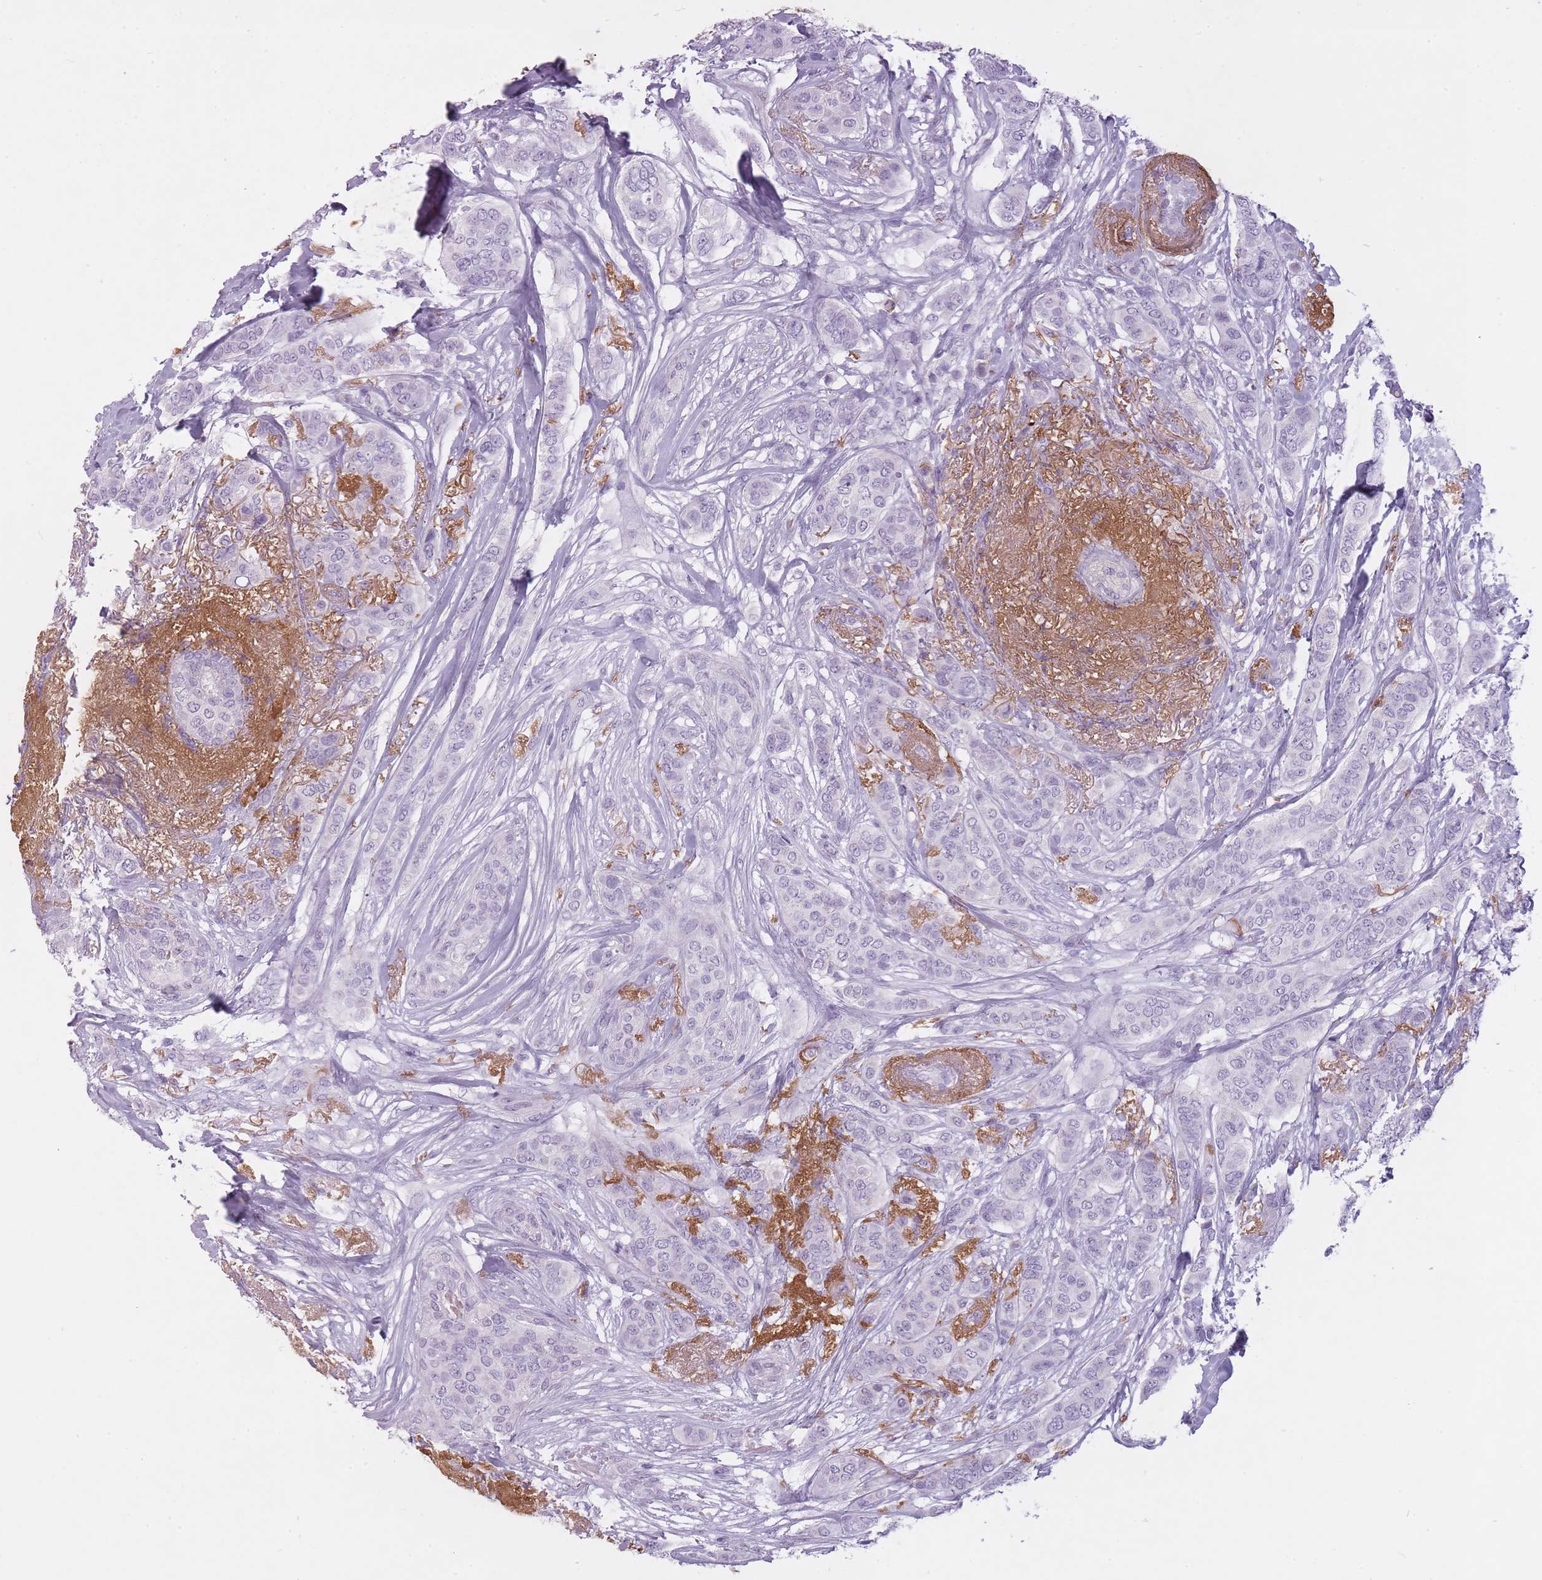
{"staining": {"intensity": "negative", "quantity": "none", "location": "none"}, "tissue": "breast cancer", "cell_type": "Tumor cells", "image_type": "cancer", "snomed": [{"axis": "morphology", "description": "Lobular carcinoma"}, {"axis": "topography", "description": "Breast"}], "caption": "DAB (3,3'-diaminobenzidine) immunohistochemical staining of human breast cancer shows no significant positivity in tumor cells.", "gene": "RFX4", "patient": {"sex": "female", "age": 51}}